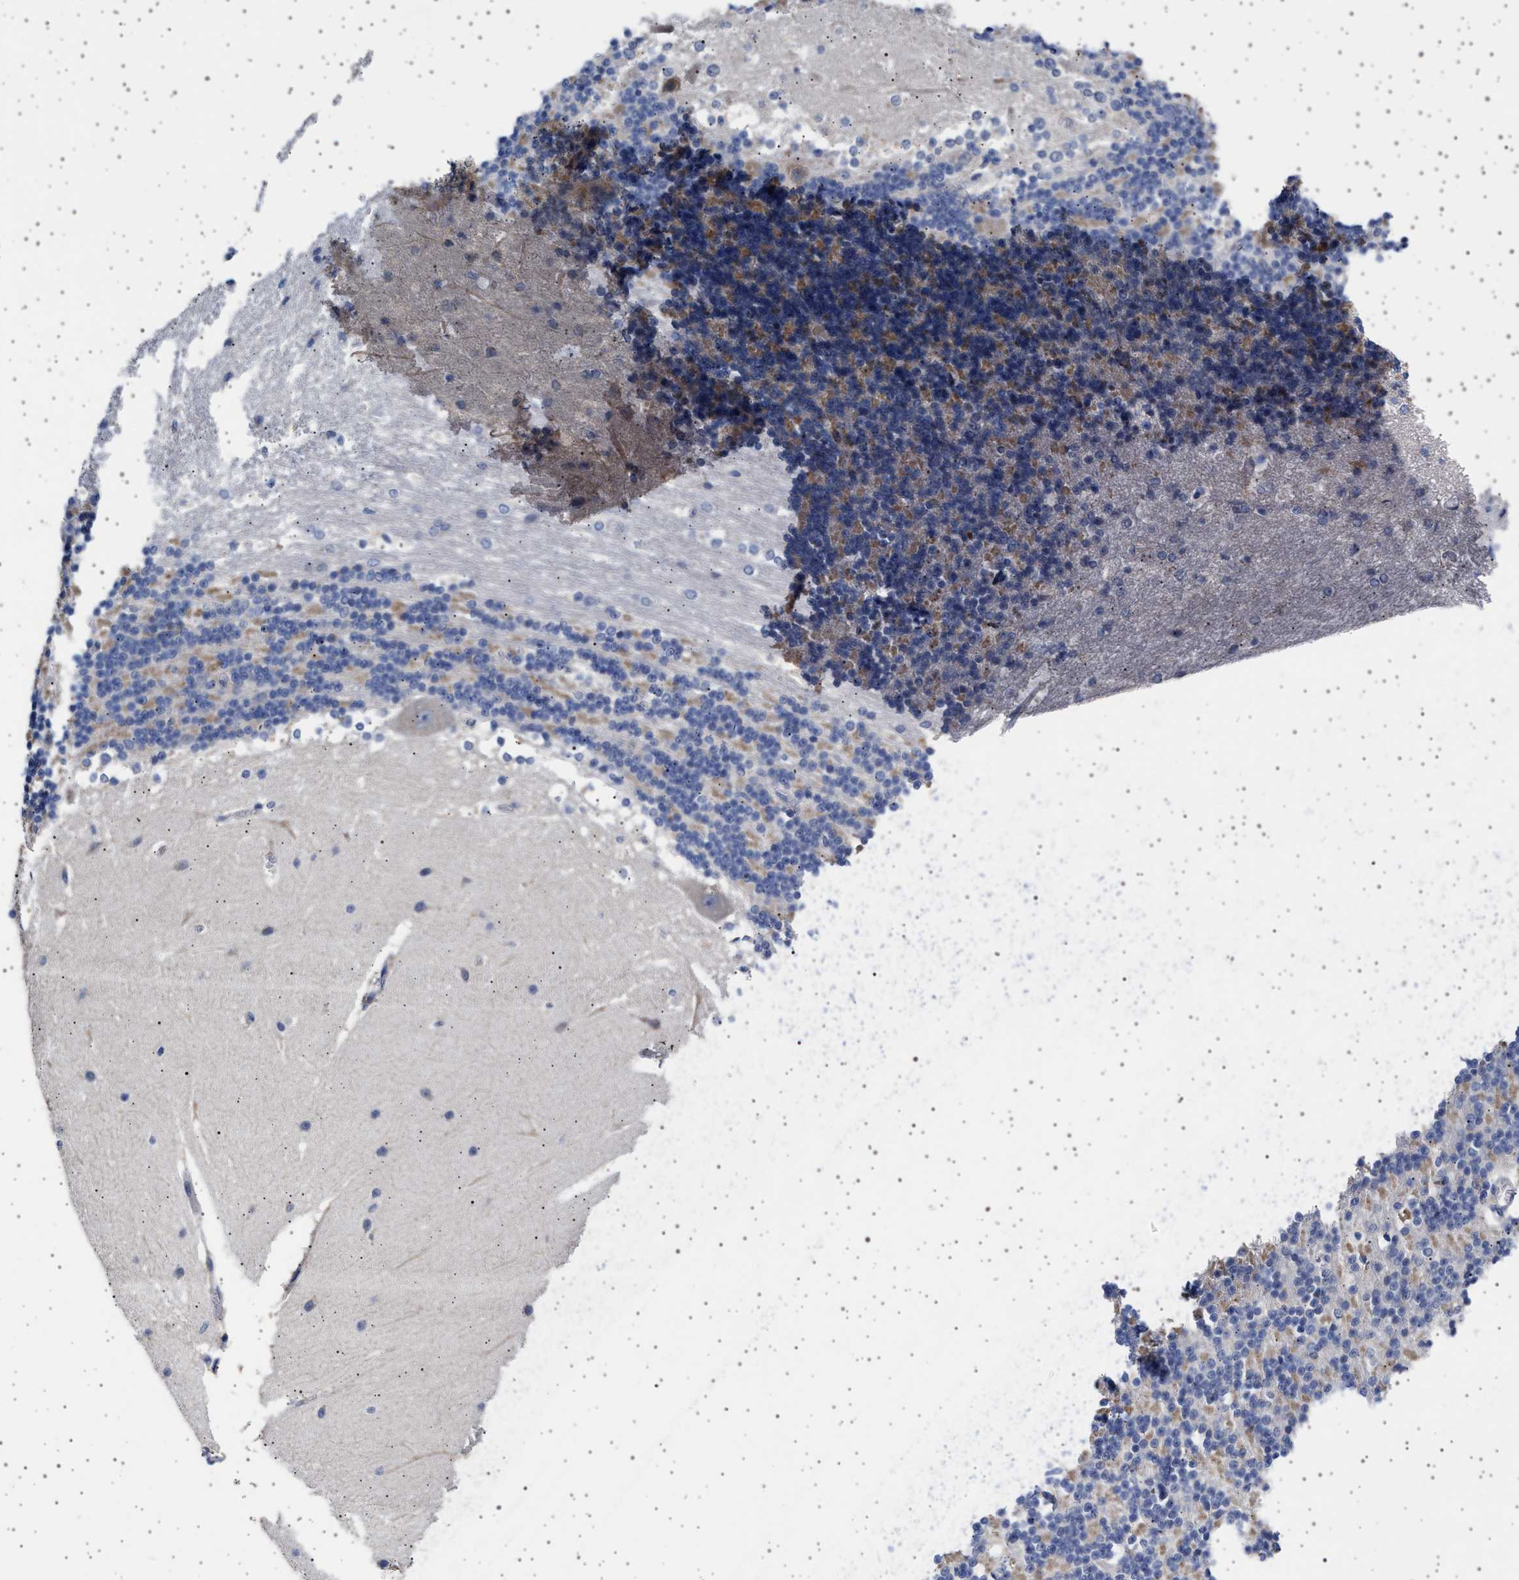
{"staining": {"intensity": "negative", "quantity": "none", "location": "none"}, "tissue": "cerebellum", "cell_type": "Cells in granular layer", "image_type": "normal", "snomed": [{"axis": "morphology", "description": "Normal tissue, NOS"}, {"axis": "topography", "description": "Cerebellum"}], "caption": "Immunohistochemistry histopathology image of benign cerebellum: cerebellum stained with DAB (3,3'-diaminobenzidine) displays no significant protein positivity in cells in granular layer. (DAB immunohistochemistry (IHC) visualized using brightfield microscopy, high magnification).", "gene": "TRMT10B", "patient": {"sex": "female", "age": 19}}